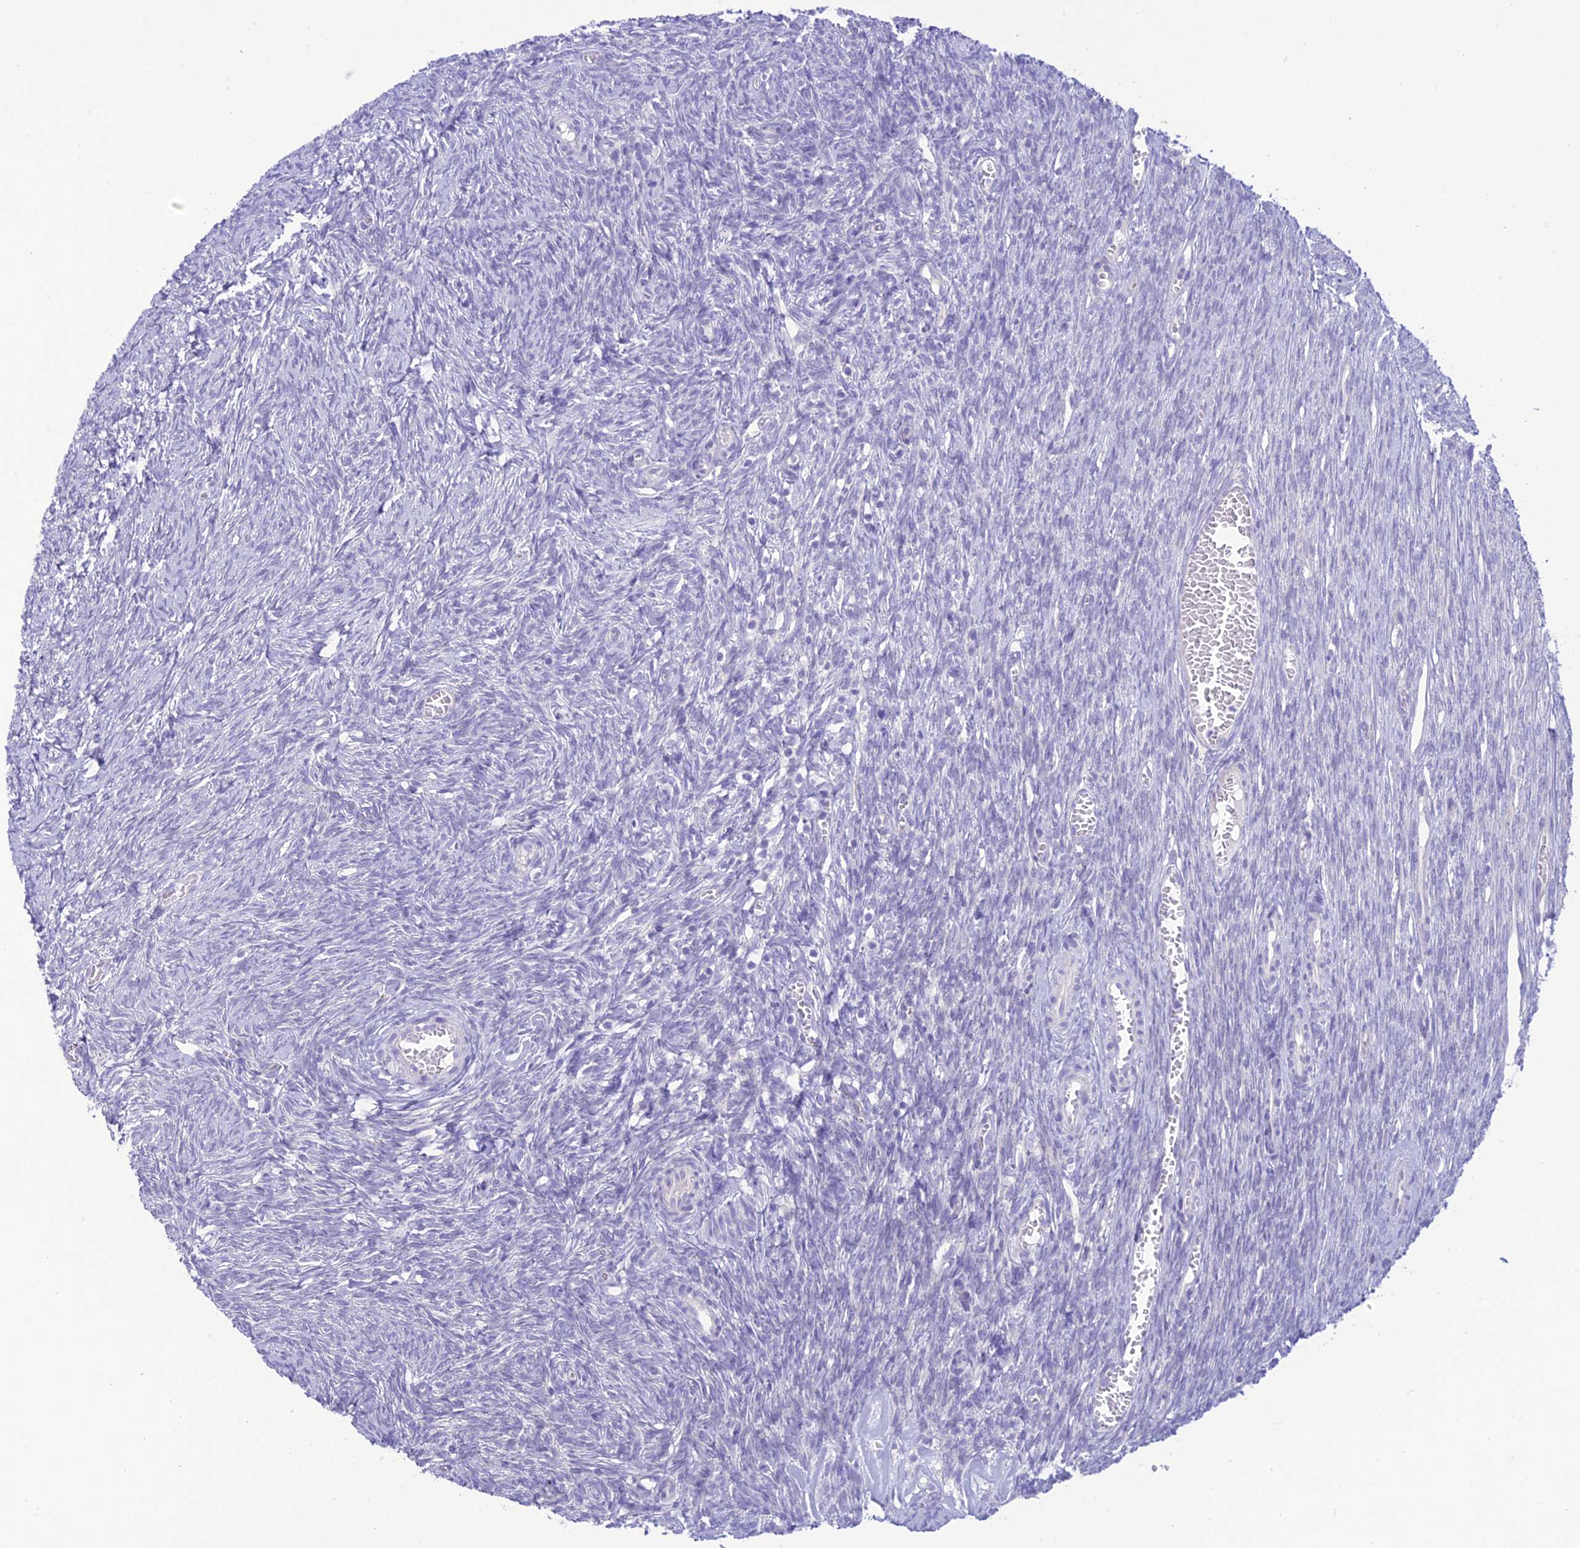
{"staining": {"intensity": "negative", "quantity": "none", "location": "none"}, "tissue": "ovary", "cell_type": "Ovarian stroma cells", "image_type": "normal", "snomed": [{"axis": "morphology", "description": "Normal tissue, NOS"}, {"axis": "topography", "description": "Ovary"}], "caption": "Benign ovary was stained to show a protein in brown. There is no significant staining in ovarian stroma cells.", "gene": "DHDH", "patient": {"sex": "female", "age": 44}}